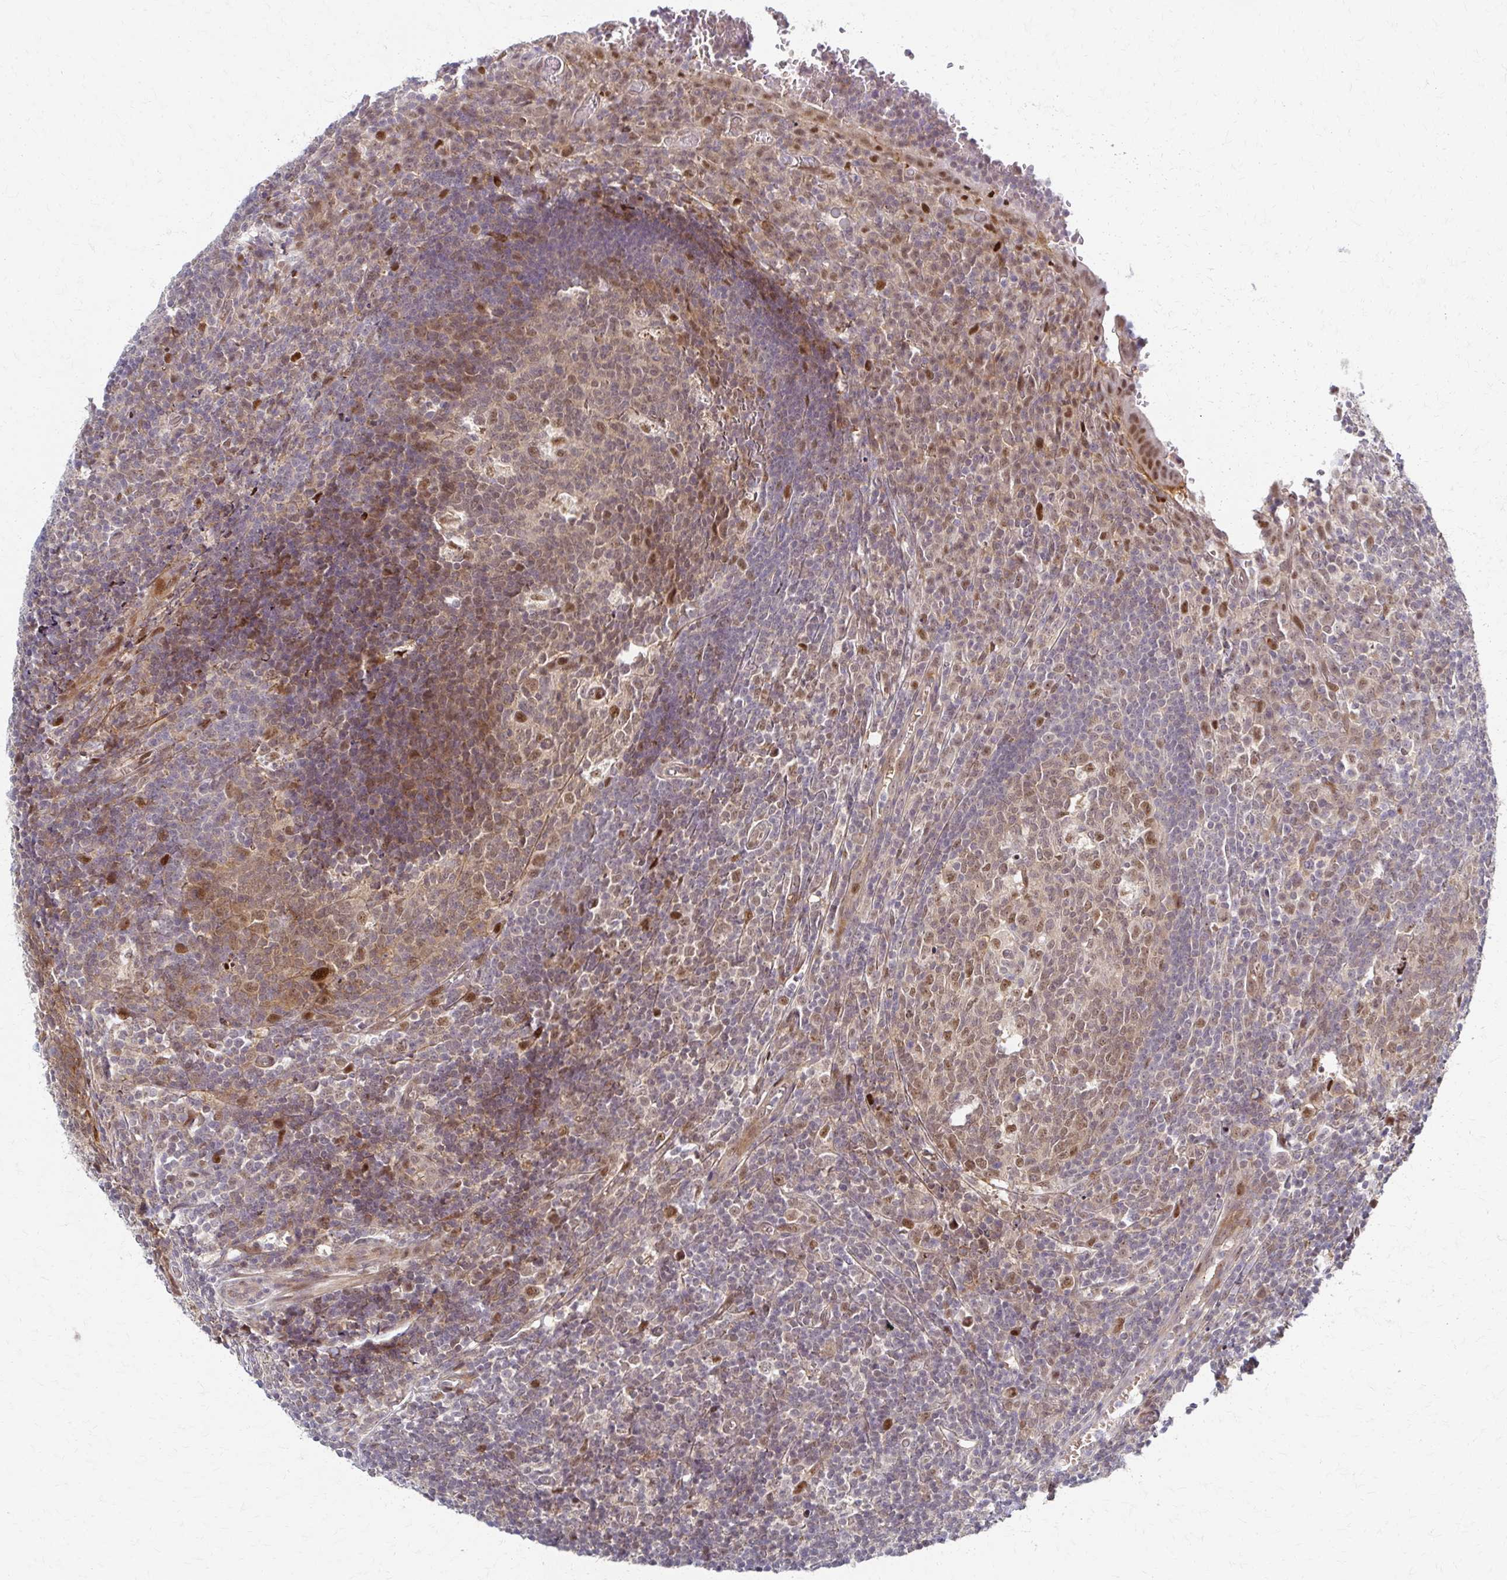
{"staining": {"intensity": "moderate", "quantity": ">75%", "location": "cytoplasmic/membranous,nuclear"}, "tissue": "appendix", "cell_type": "Glandular cells", "image_type": "normal", "snomed": [{"axis": "morphology", "description": "Normal tissue, NOS"}, {"axis": "topography", "description": "Appendix"}], "caption": "IHC (DAB (3,3'-diaminobenzidine)) staining of unremarkable human appendix shows moderate cytoplasmic/membranous,nuclear protein staining in about >75% of glandular cells. (brown staining indicates protein expression, while blue staining denotes nuclei).", "gene": "PSMD7", "patient": {"sex": "male", "age": 18}}